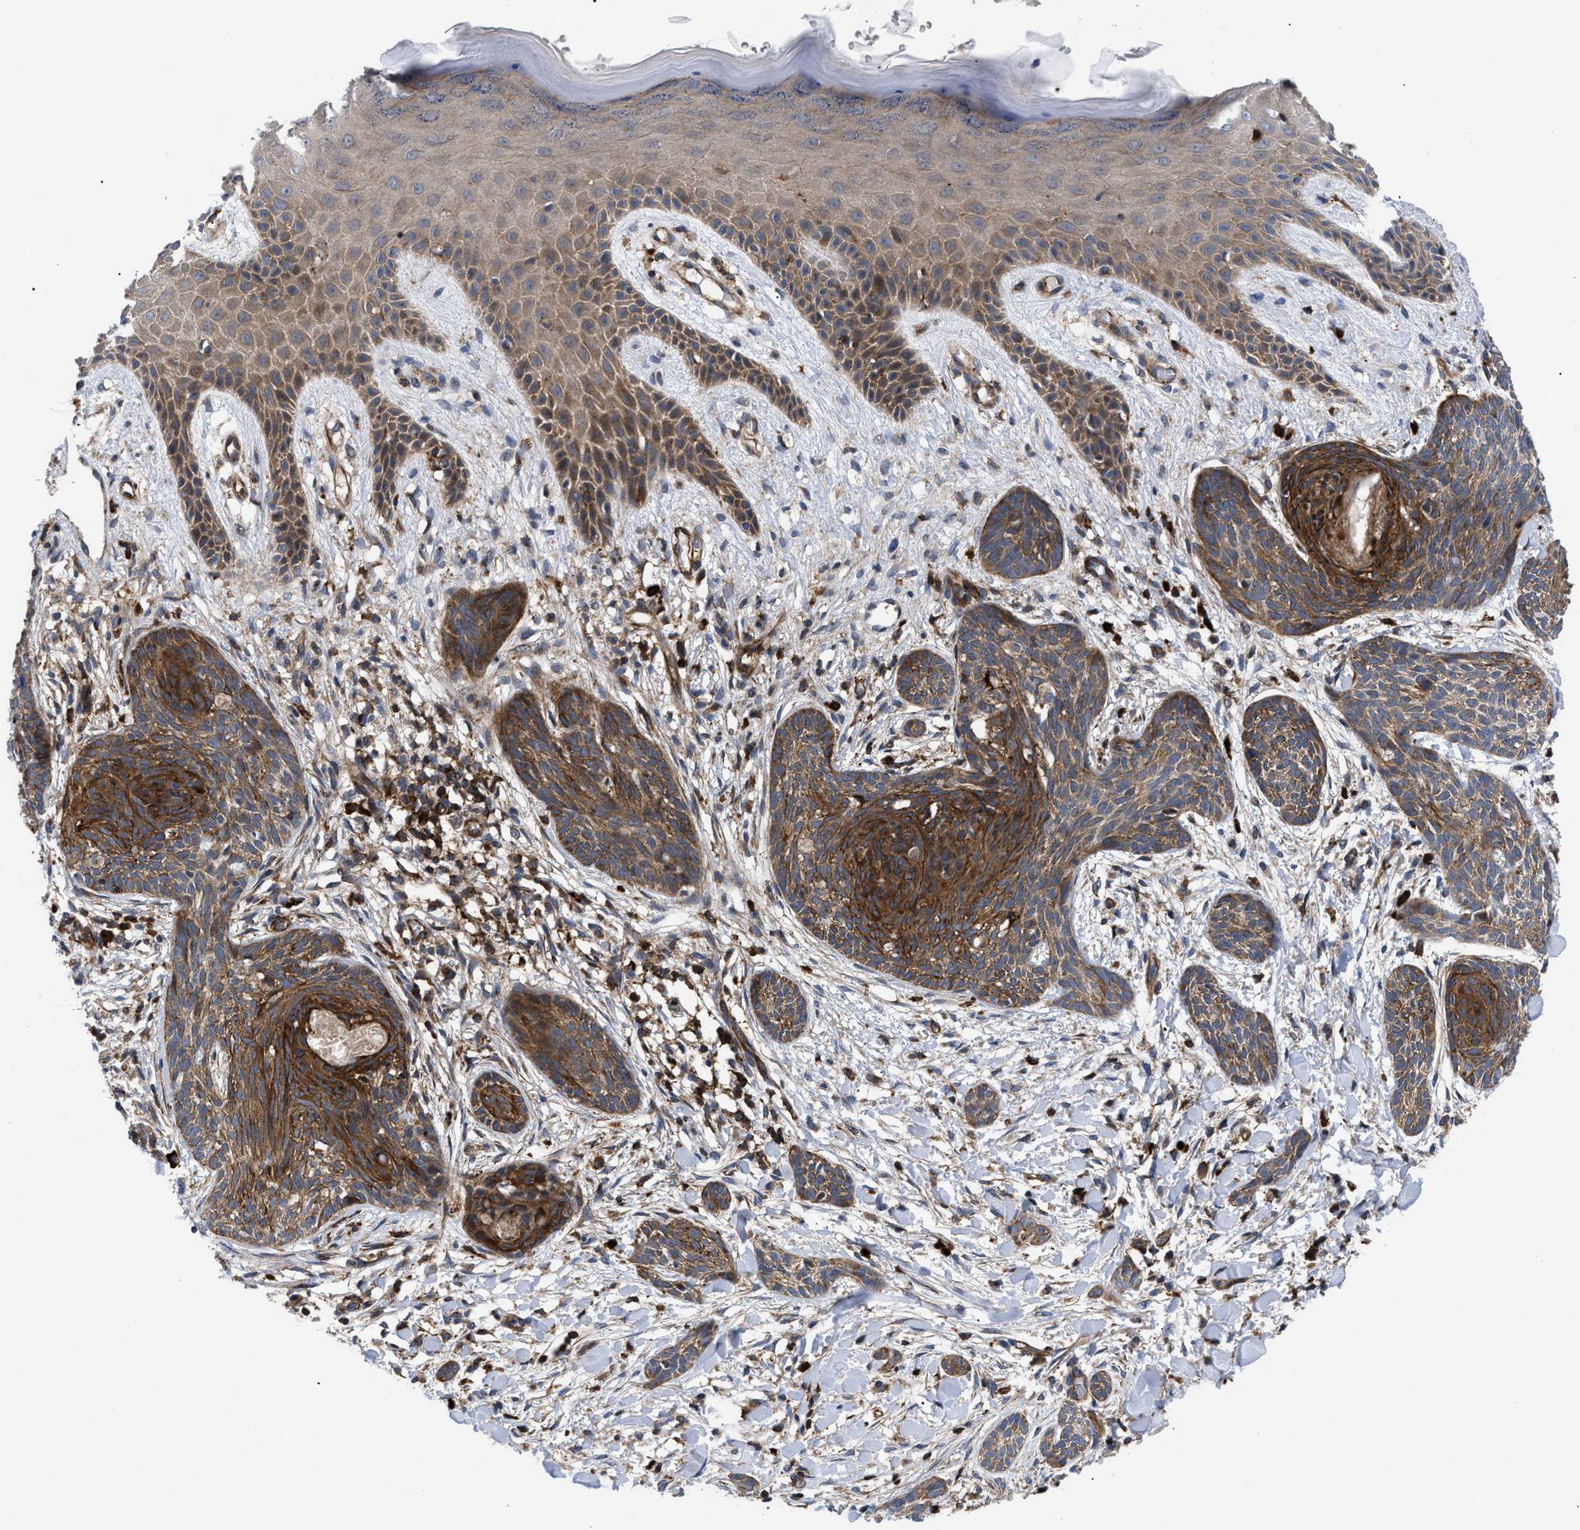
{"staining": {"intensity": "moderate", "quantity": ">75%", "location": "cytoplasmic/membranous"}, "tissue": "skin cancer", "cell_type": "Tumor cells", "image_type": "cancer", "snomed": [{"axis": "morphology", "description": "Basal cell carcinoma"}, {"axis": "topography", "description": "Skin"}], "caption": "IHC micrograph of human skin basal cell carcinoma stained for a protein (brown), which reveals medium levels of moderate cytoplasmic/membranous positivity in about >75% of tumor cells.", "gene": "SPAST", "patient": {"sex": "female", "age": 59}}